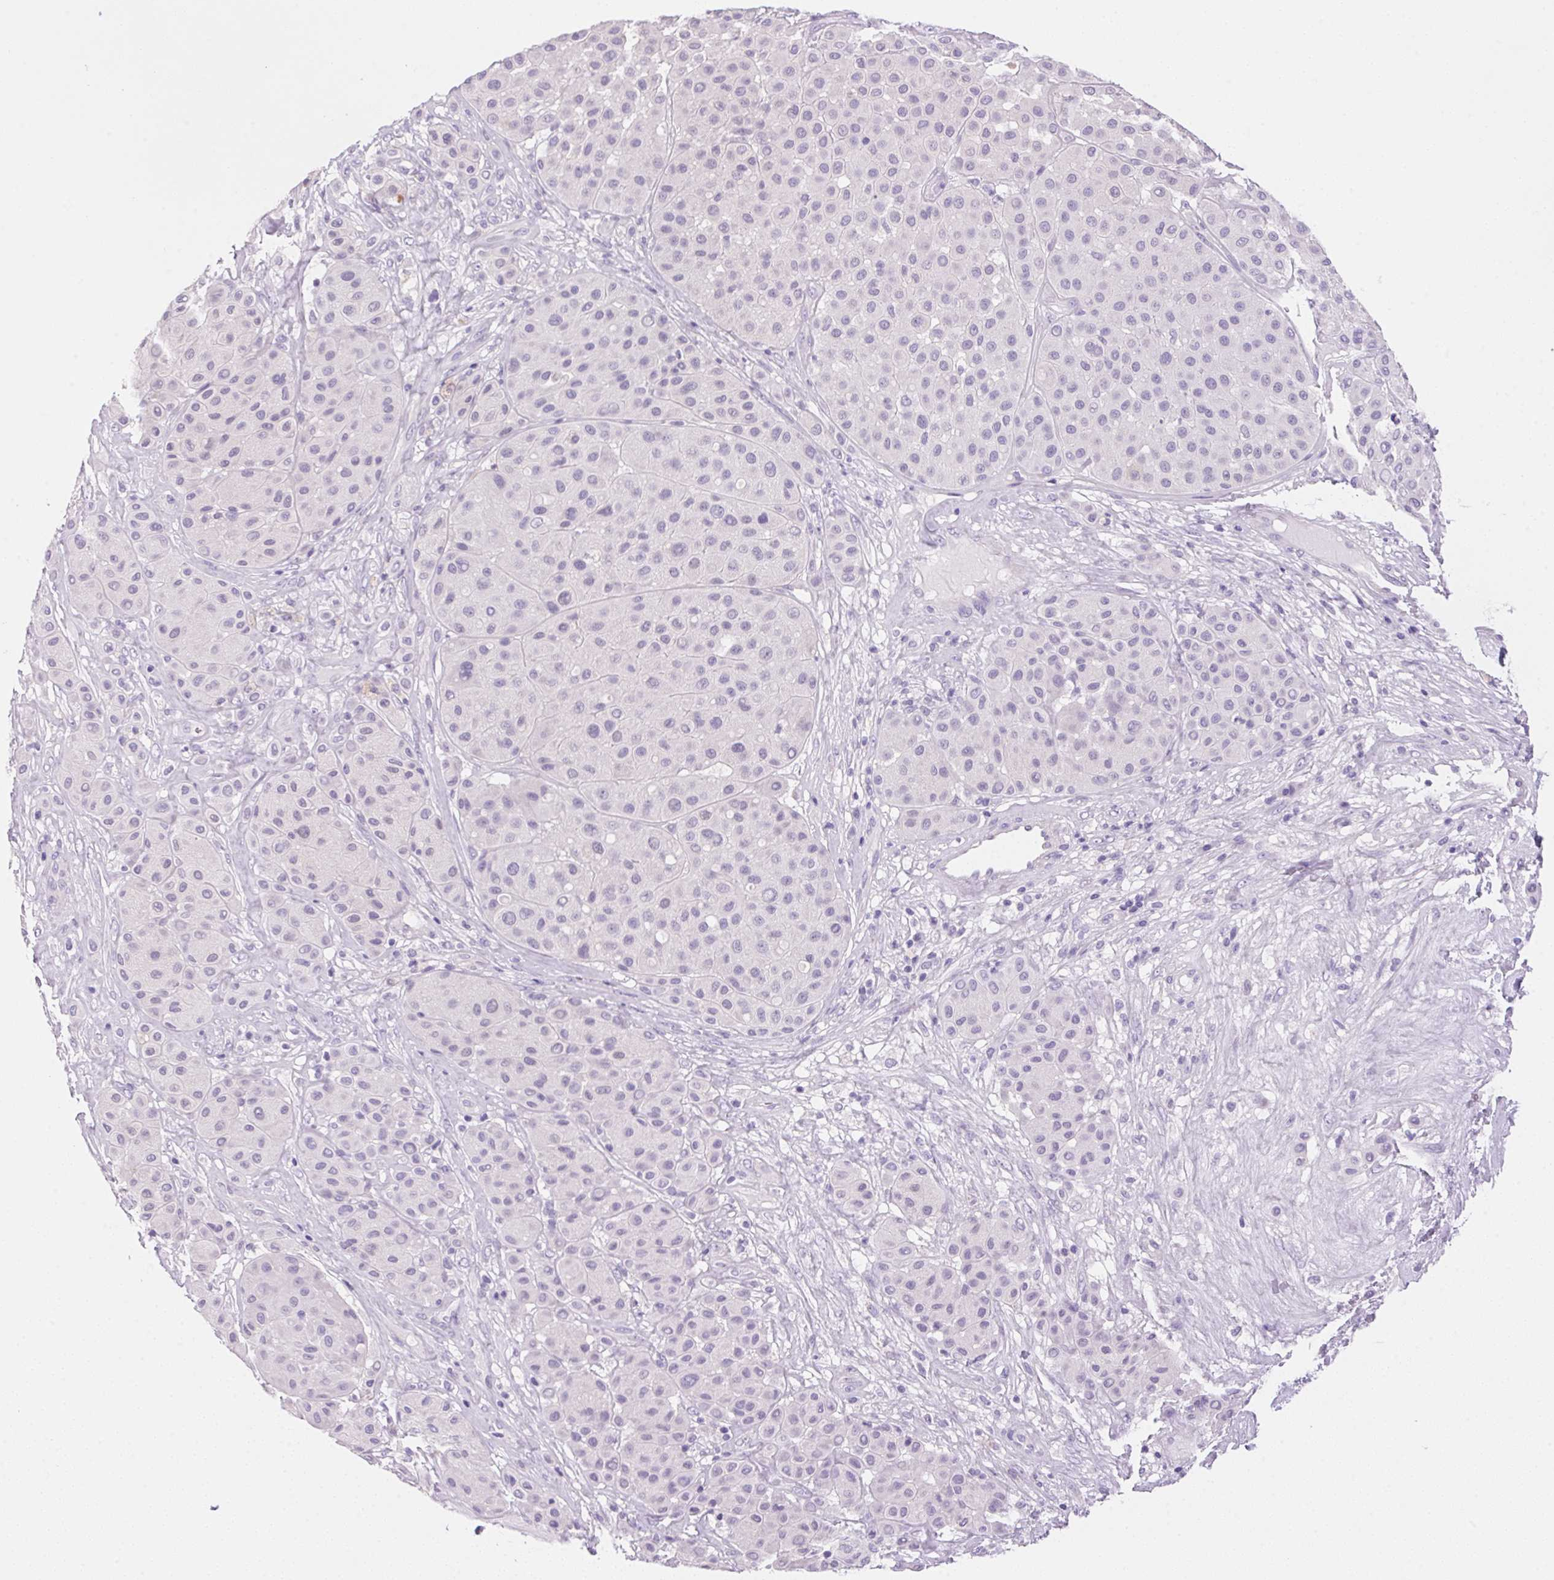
{"staining": {"intensity": "negative", "quantity": "none", "location": "none"}, "tissue": "melanoma", "cell_type": "Tumor cells", "image_type": "cancer", "snomed": [{"axis": "morphology", "description": "Malignant melanoma, Metastatic site"}, {"axis": "topography", "description": "Smooth muscle"}], "caption": "The micrograph reveals no staining of tumor cells in melanoma. (DAB (3,3'-diaminobenzidine) immunohistochemistry, high magnification).", "gene": "DHCR24", "patient": {"sex": "male", "age": 41}}